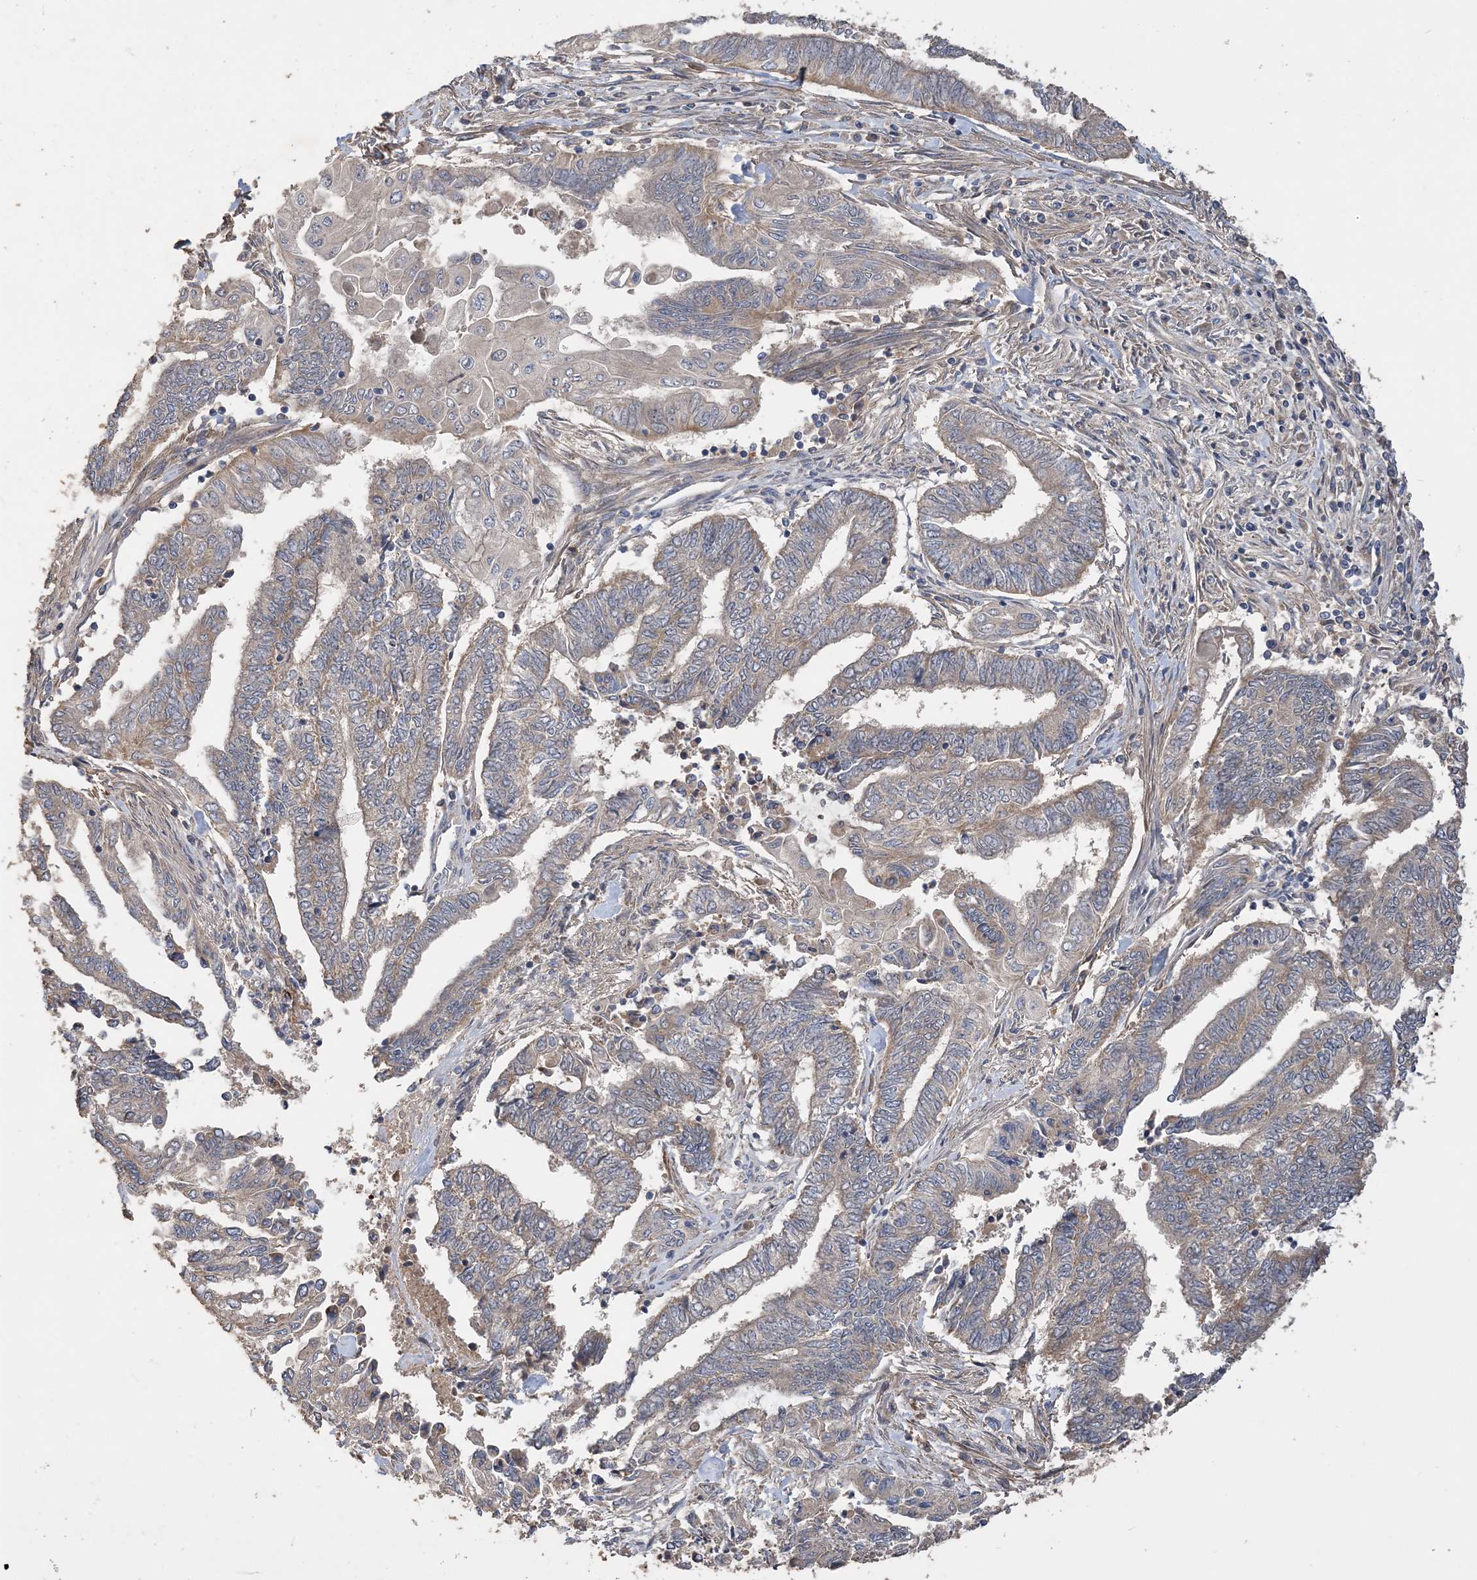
{"staining": {"intensity": "weak", "quantity": "25%-75%", "location": "cytoplasmic/membranous"}, "tissue": "endometrial cancer", "cell_type": "Tumor cells", "image_type": "cancer", "snomed": [{"axis": "morphology", "description": "Adenocarcinoma, NOS"}, {"axis": "topography", "description": "Uterus"}, {"axis": "topography", "description": "Endometrium"}], "caption": "This is an image of immunohistochemistry (IHC) staining of endometrial adenocarcinoma, which shows weak staining in the cytoplasmic/membranous of tumor cells.", "gene": "GRINA", "patient": {"sex": "female", "age": 70}}